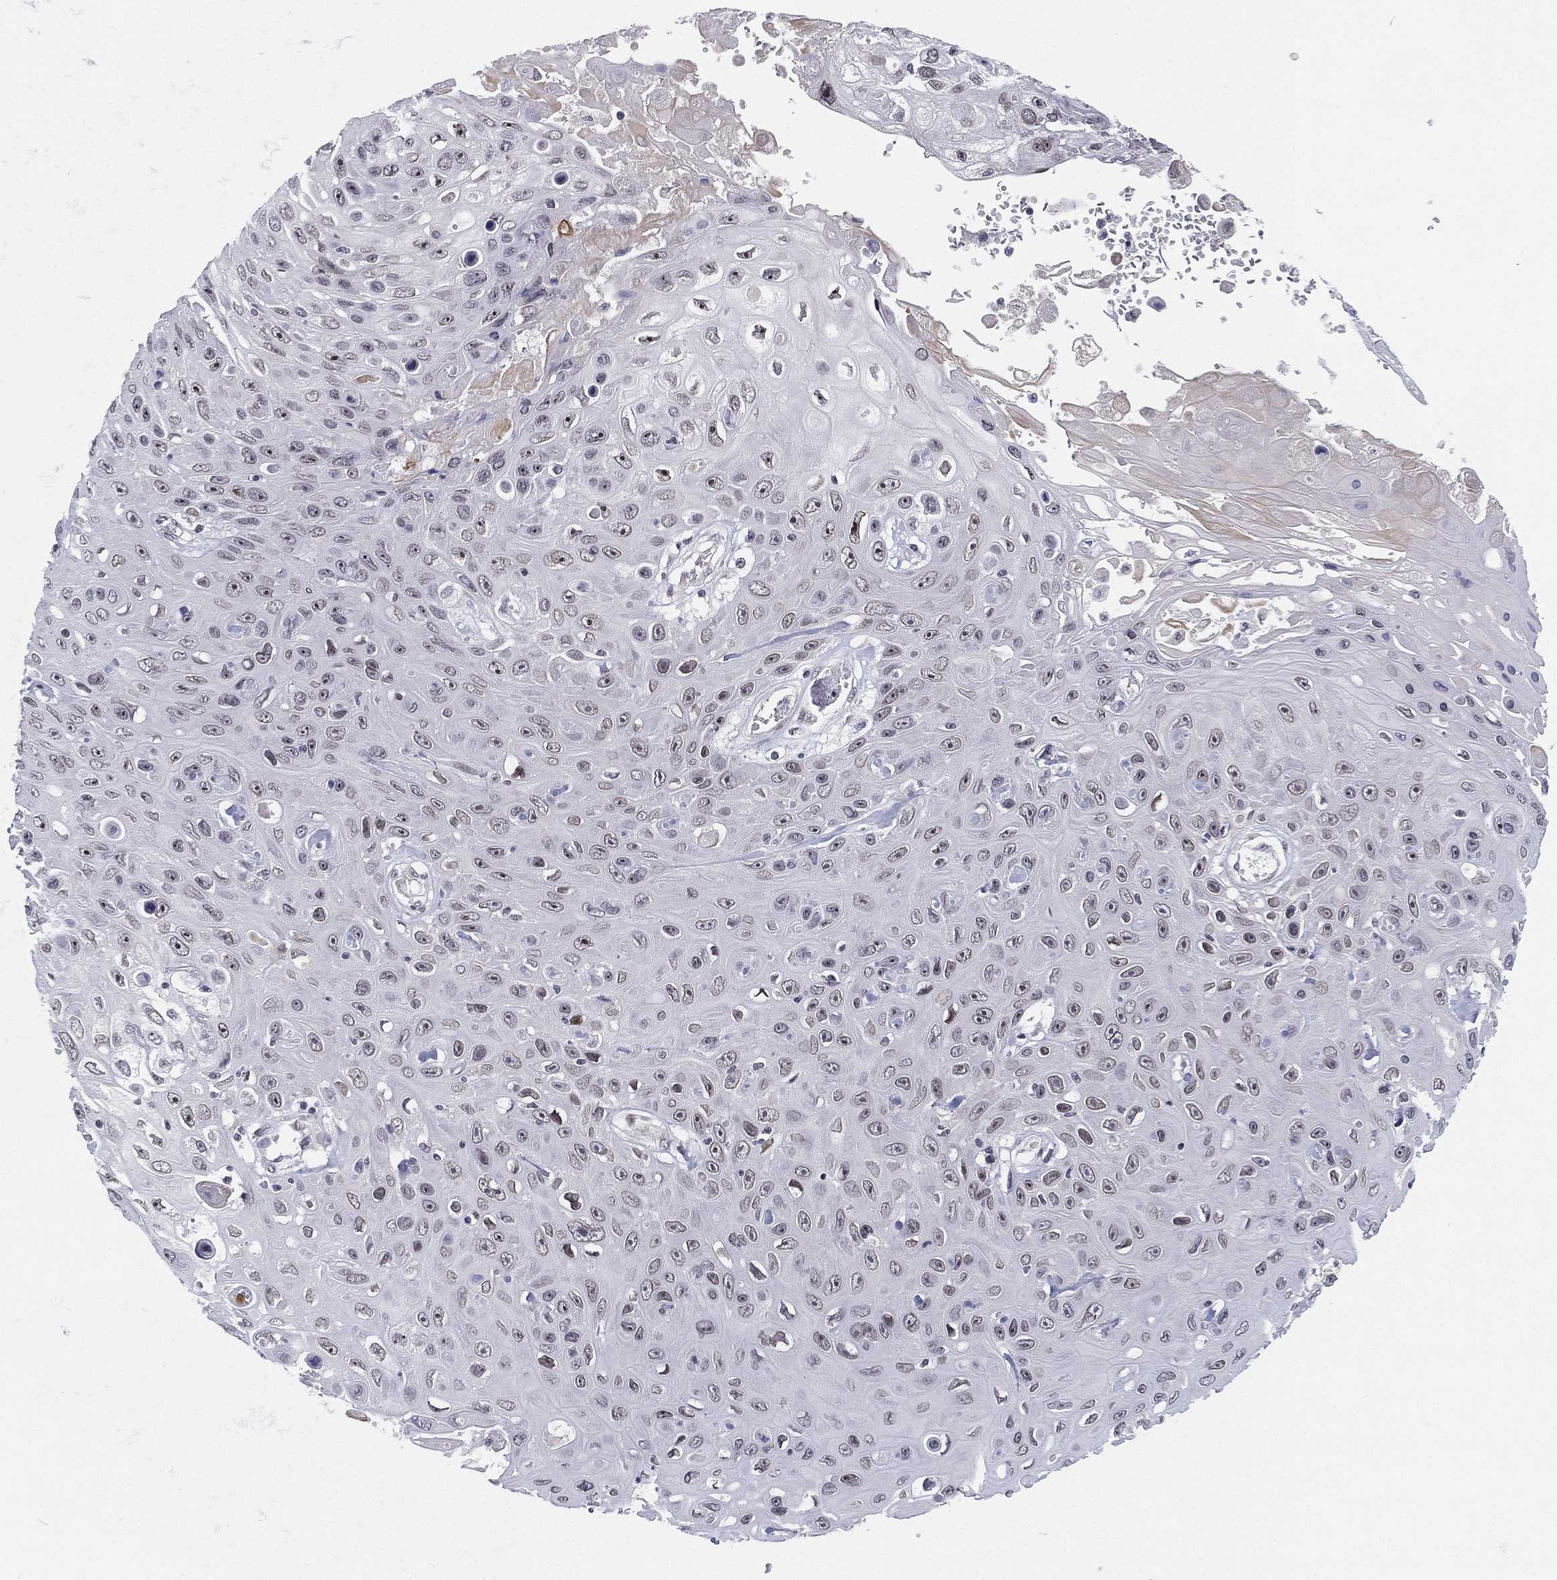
{"staining": {"intensity": "negative", "quantity": "none", "location": "none"}, "tissue": "skin cancer", "cell_type": "Tumor cells", "image_type": "cancer", "snomed": [{"axis": "morphology", "description": "Squamous cell carcinoma, NOS"}, {"axis": "topography", "description": "Skin"}], "caption": "The image reveals no significant staining in tumor cells of squamous cell carcinoma (skin).", "gene": "MS4A8", "patient": {"sex": "male", "age": 82}}